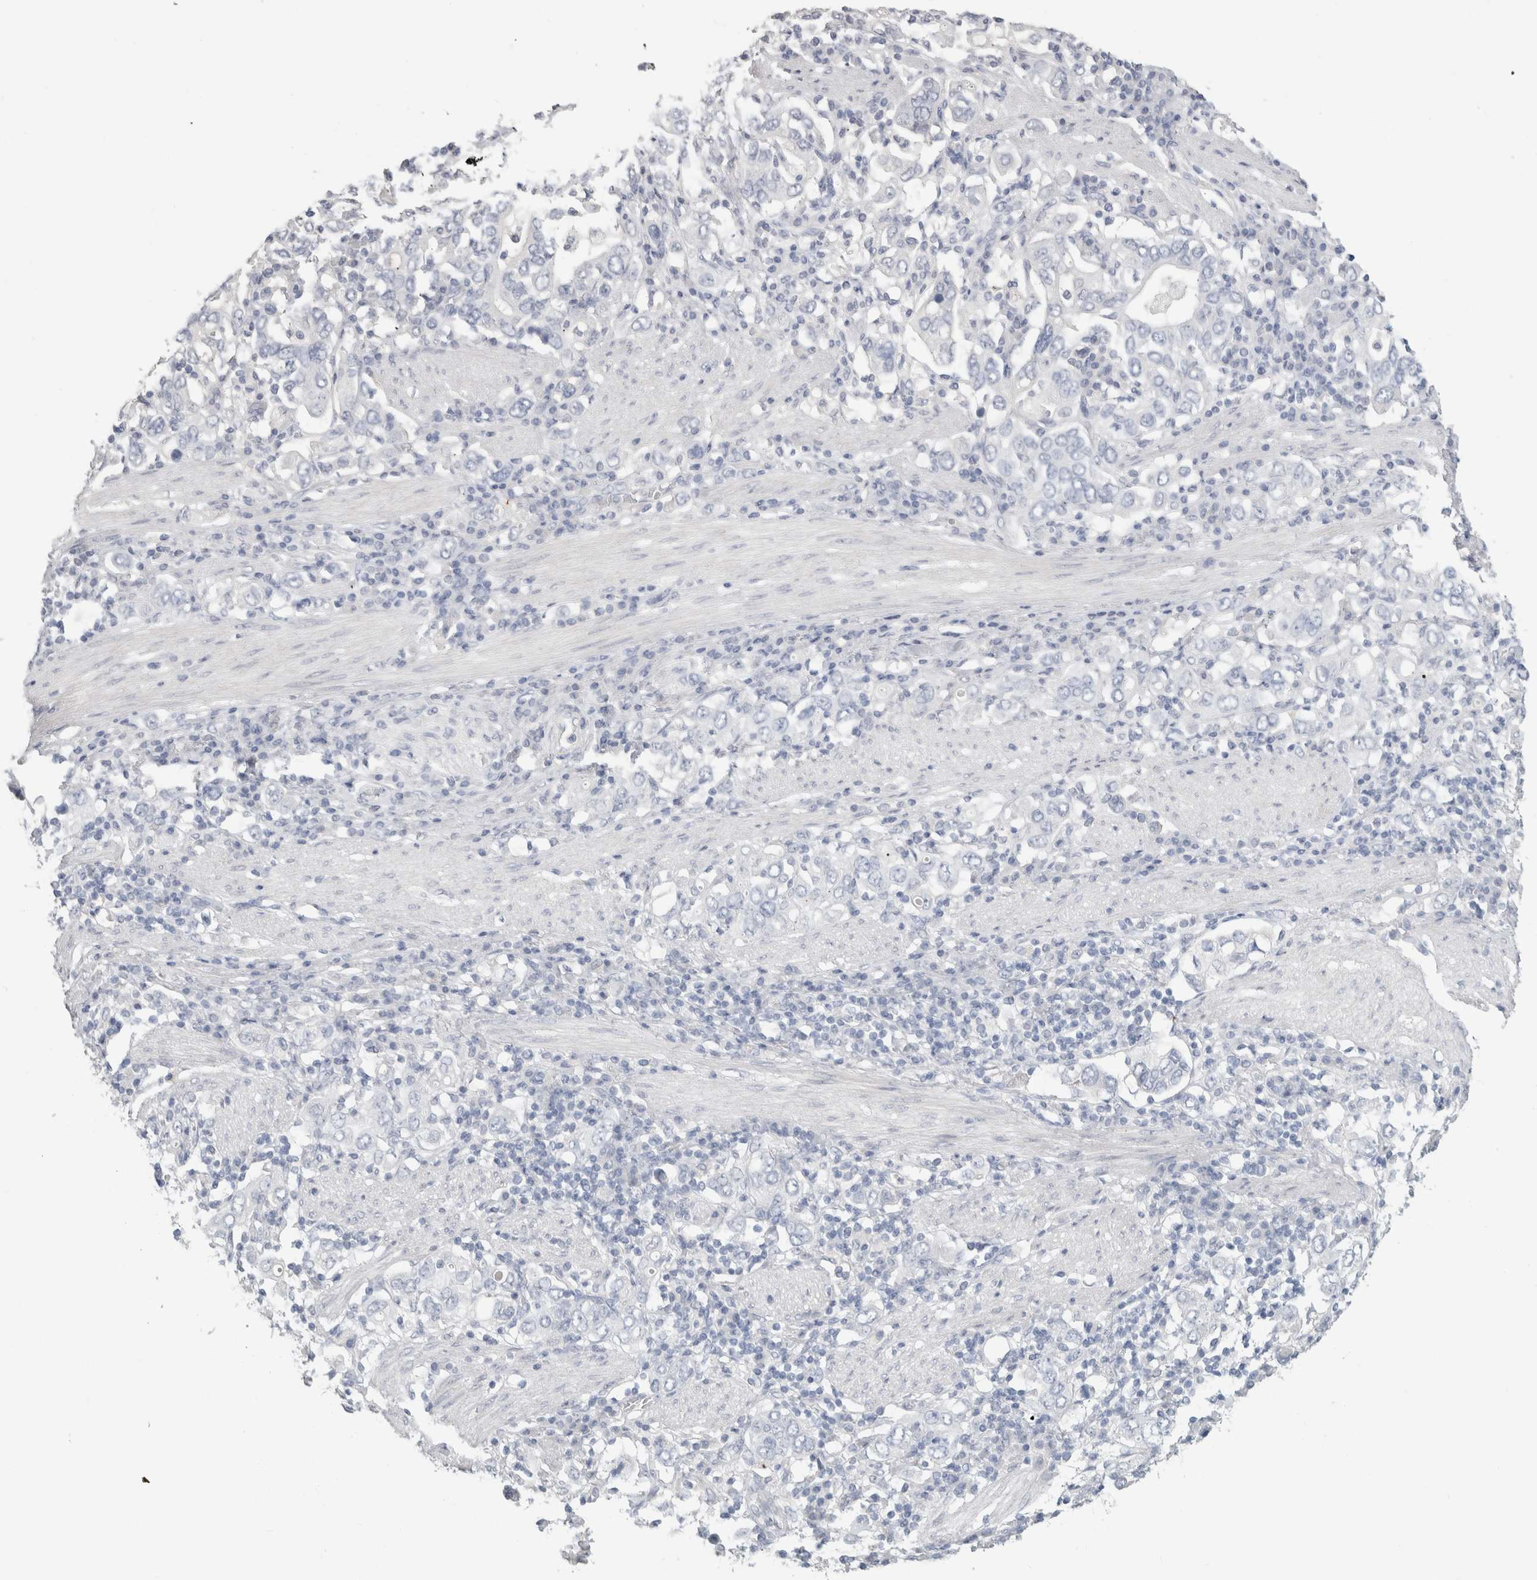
{"staining": {"intensity": "negative", "quantity": "none", "location": "none"}, "tissue": "stomach cancer", "cell_type": "Tumor cells", "image_type": "cancer", "snomed": [{"axis": "morphology", "description": "Adenocarcinoma, NOS"}, {"axis": "topography", "description": "Stomach, upper"}], "caption": "Photomicrograph shows no significant protein positivity in tumor cells of adenocarcinoma (stomach).", "gene": "SLC6A1", "patient": {"sex": "male", "age": 62}}